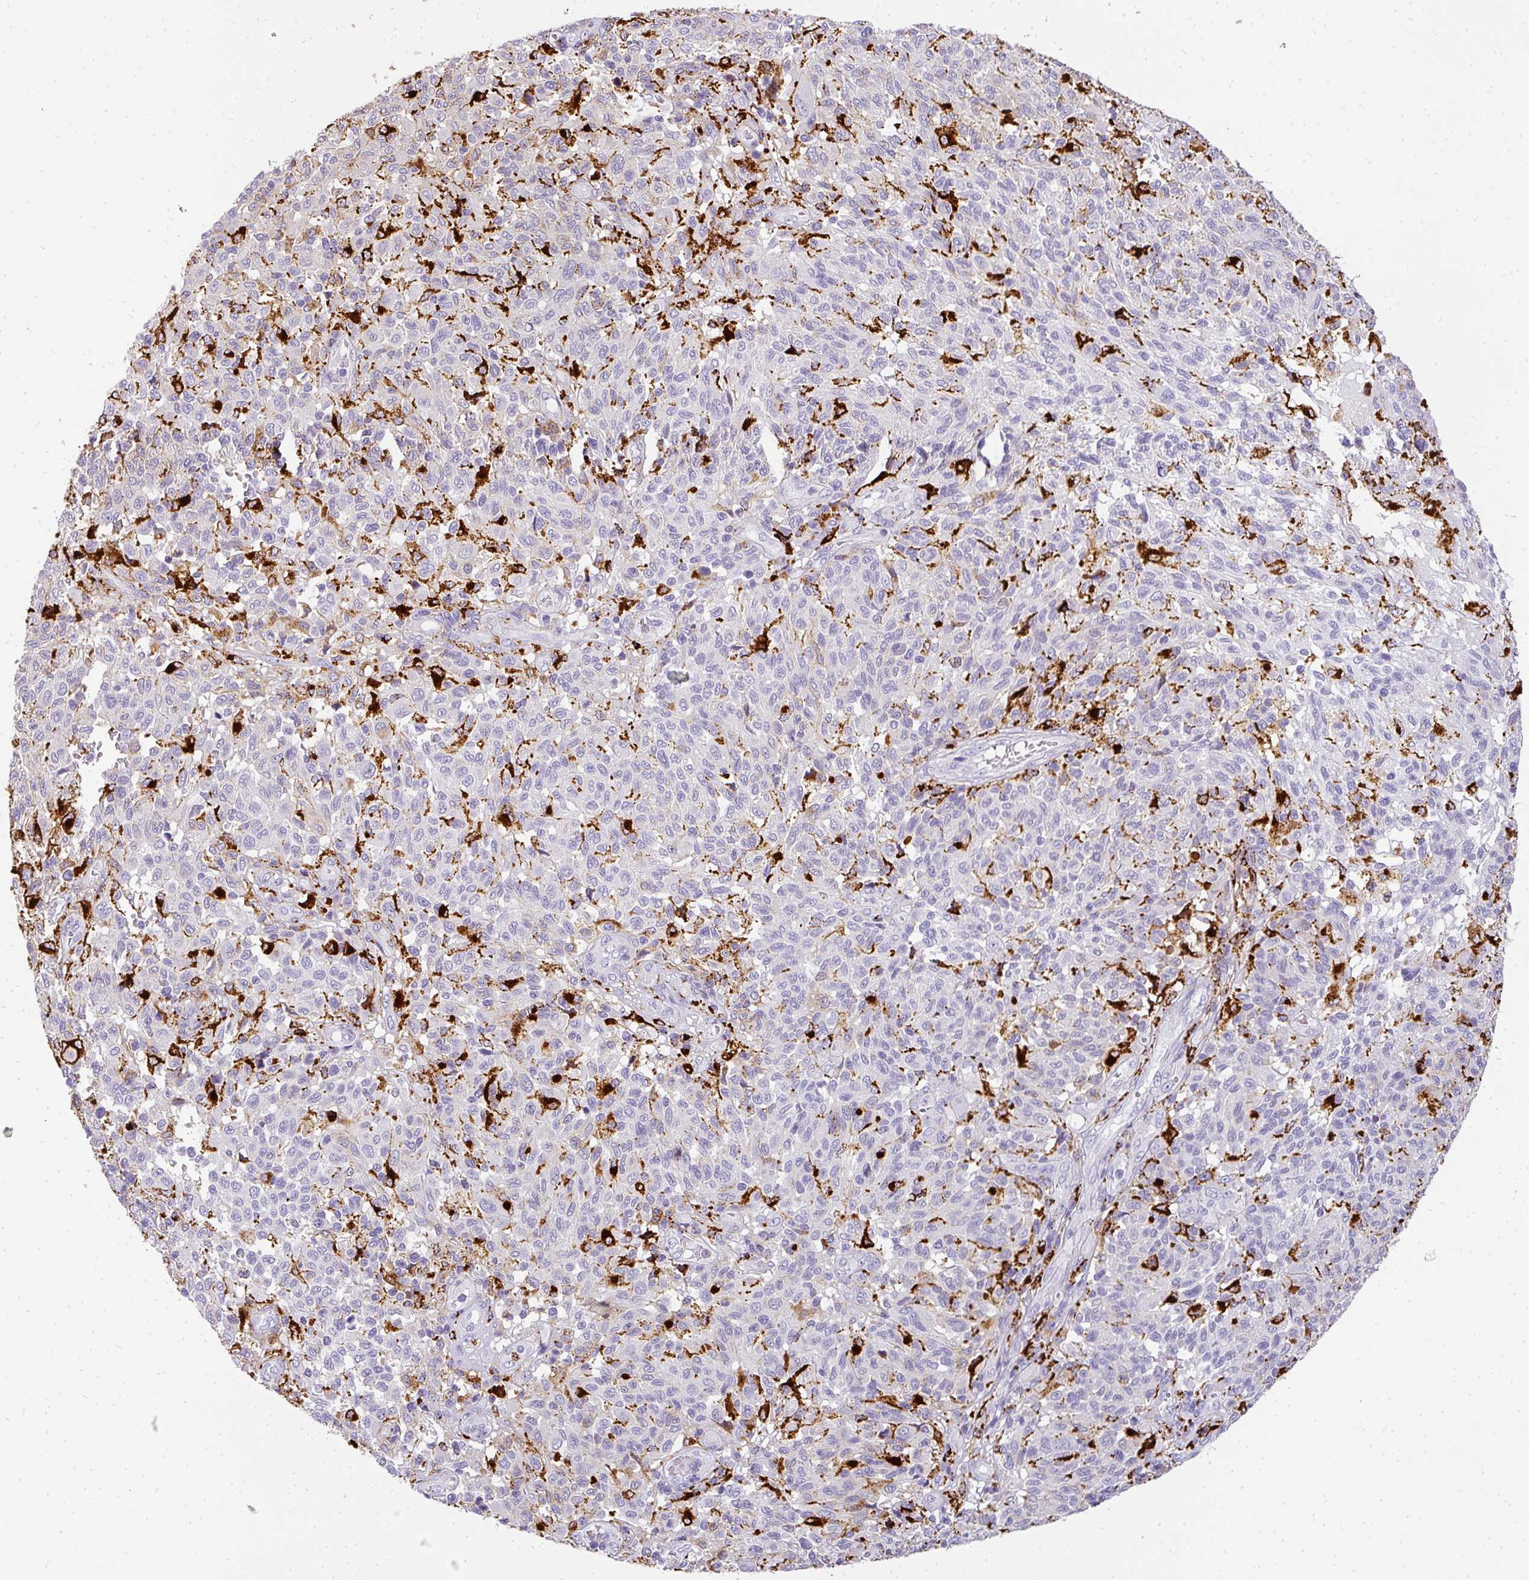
{"staining": {"intensity": "negative", "quantity": "none", "location": "none"}, "tissue": "melanoma", "cell_type": "Tumor cells", "image_type": "cancer", "snomed": [{"axis": "morphology", "description": "Malignant melanoma, NOS"}, {"axis": "topography", "description": "Skin"}], "caption": "Tumor cells show no significant protein positivity in melanoma.", "gene": "MMACHC", "patient": {"sex": "male", "age": 66}}